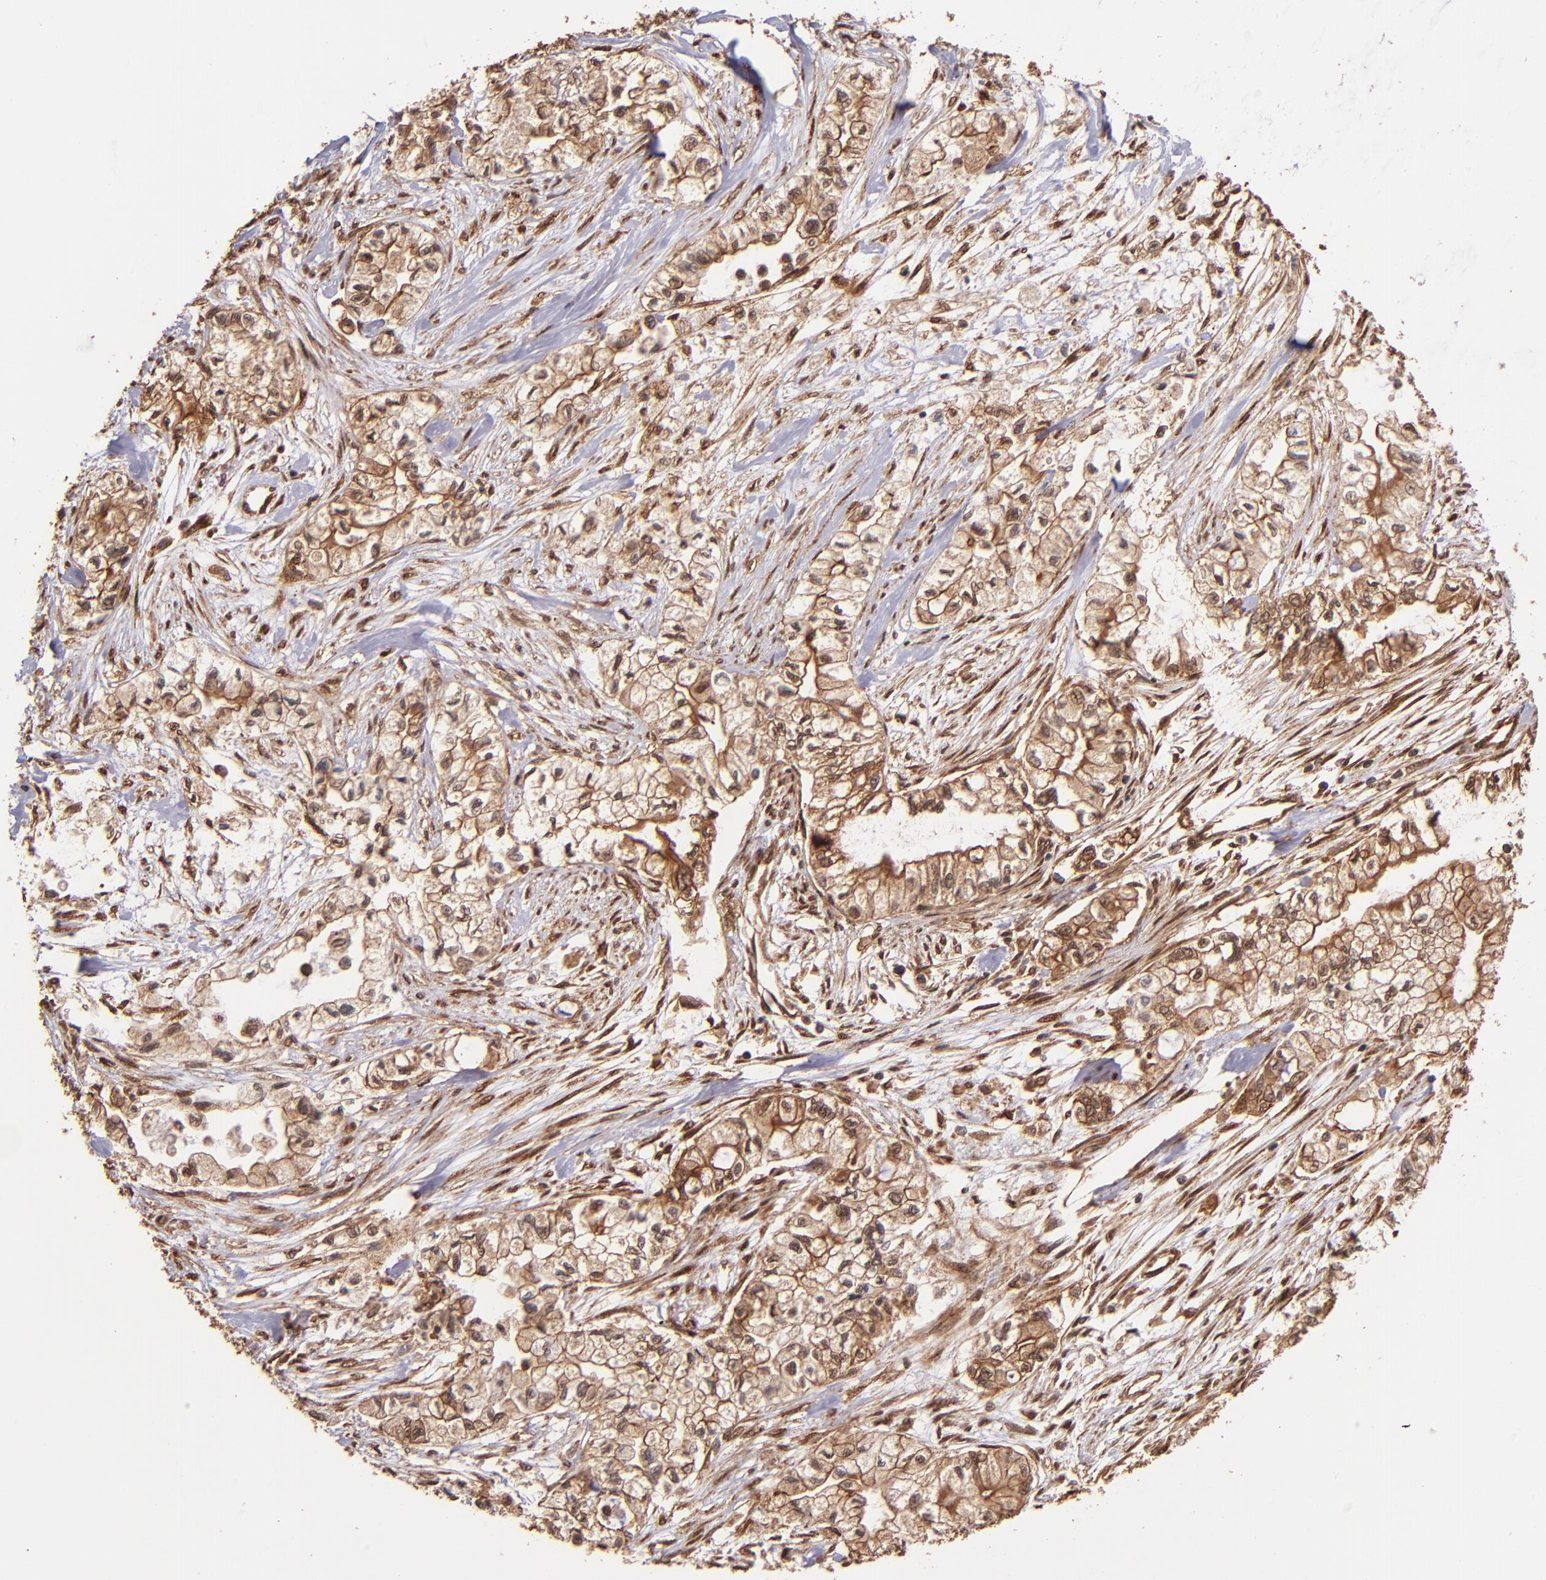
{"staining": {"intensity": "strong", "quantity": ">75%", "location": "cytoplasmic/membranous"}, "tissue": "pancreatic cancer", "cell_type": "Tumor cells", "image_type": "cancer", "snomed": [{"axis": "morphology", "description": "Adenocarcinoma, NOS"}, {"axis": "topography", "description": "Pancreas"}], "caption": "The immunohistochemical stain labels strong cytoplasmic/membranous positivity in tumor cells of adenocarcinoma (pancreatic) tissue.", "gene": "STX8", "patient": {"sex": "male", "age": 79}}